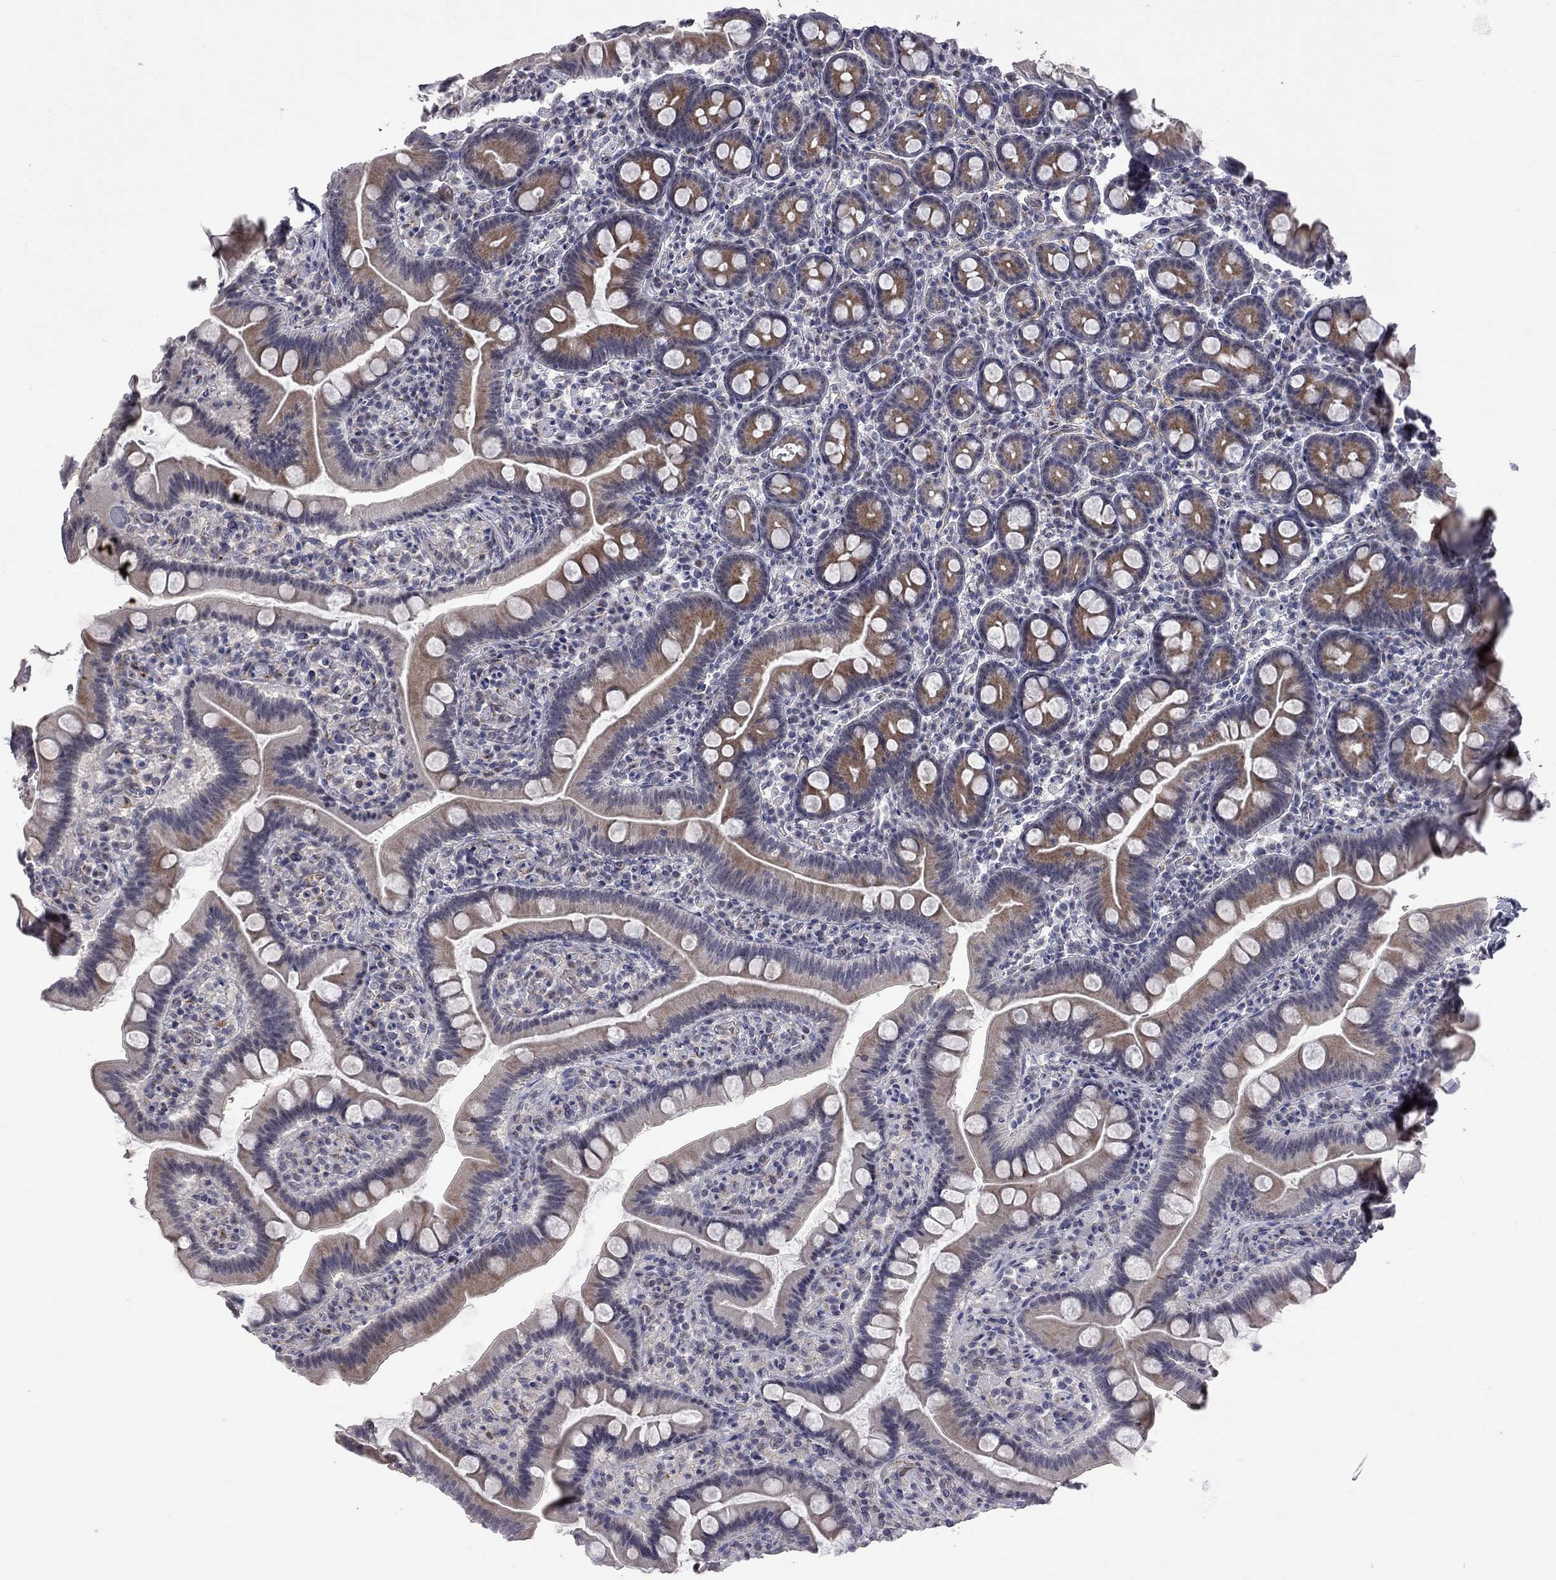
{"staining": {"intensity": "moderate", "quantity": "25%-75%", "location": "cytoplasmic/membranous"}, "tissue": "duodenum", "cell_type": "Glandular cells", "image_type": "normal", "snomed": [{"axis": "morphology", "description": "Normal tissue, NOS"}, {"axis": "topography", "description": "Duodenum"}], "caption": "A medium amount of moderate cytoplasmic/membranous positivity is present in about 25%-75% of glandular cells in unremarkable duodenum.", "gene": "GSG1L", "patient": {"sex": "male", "age": 59}}